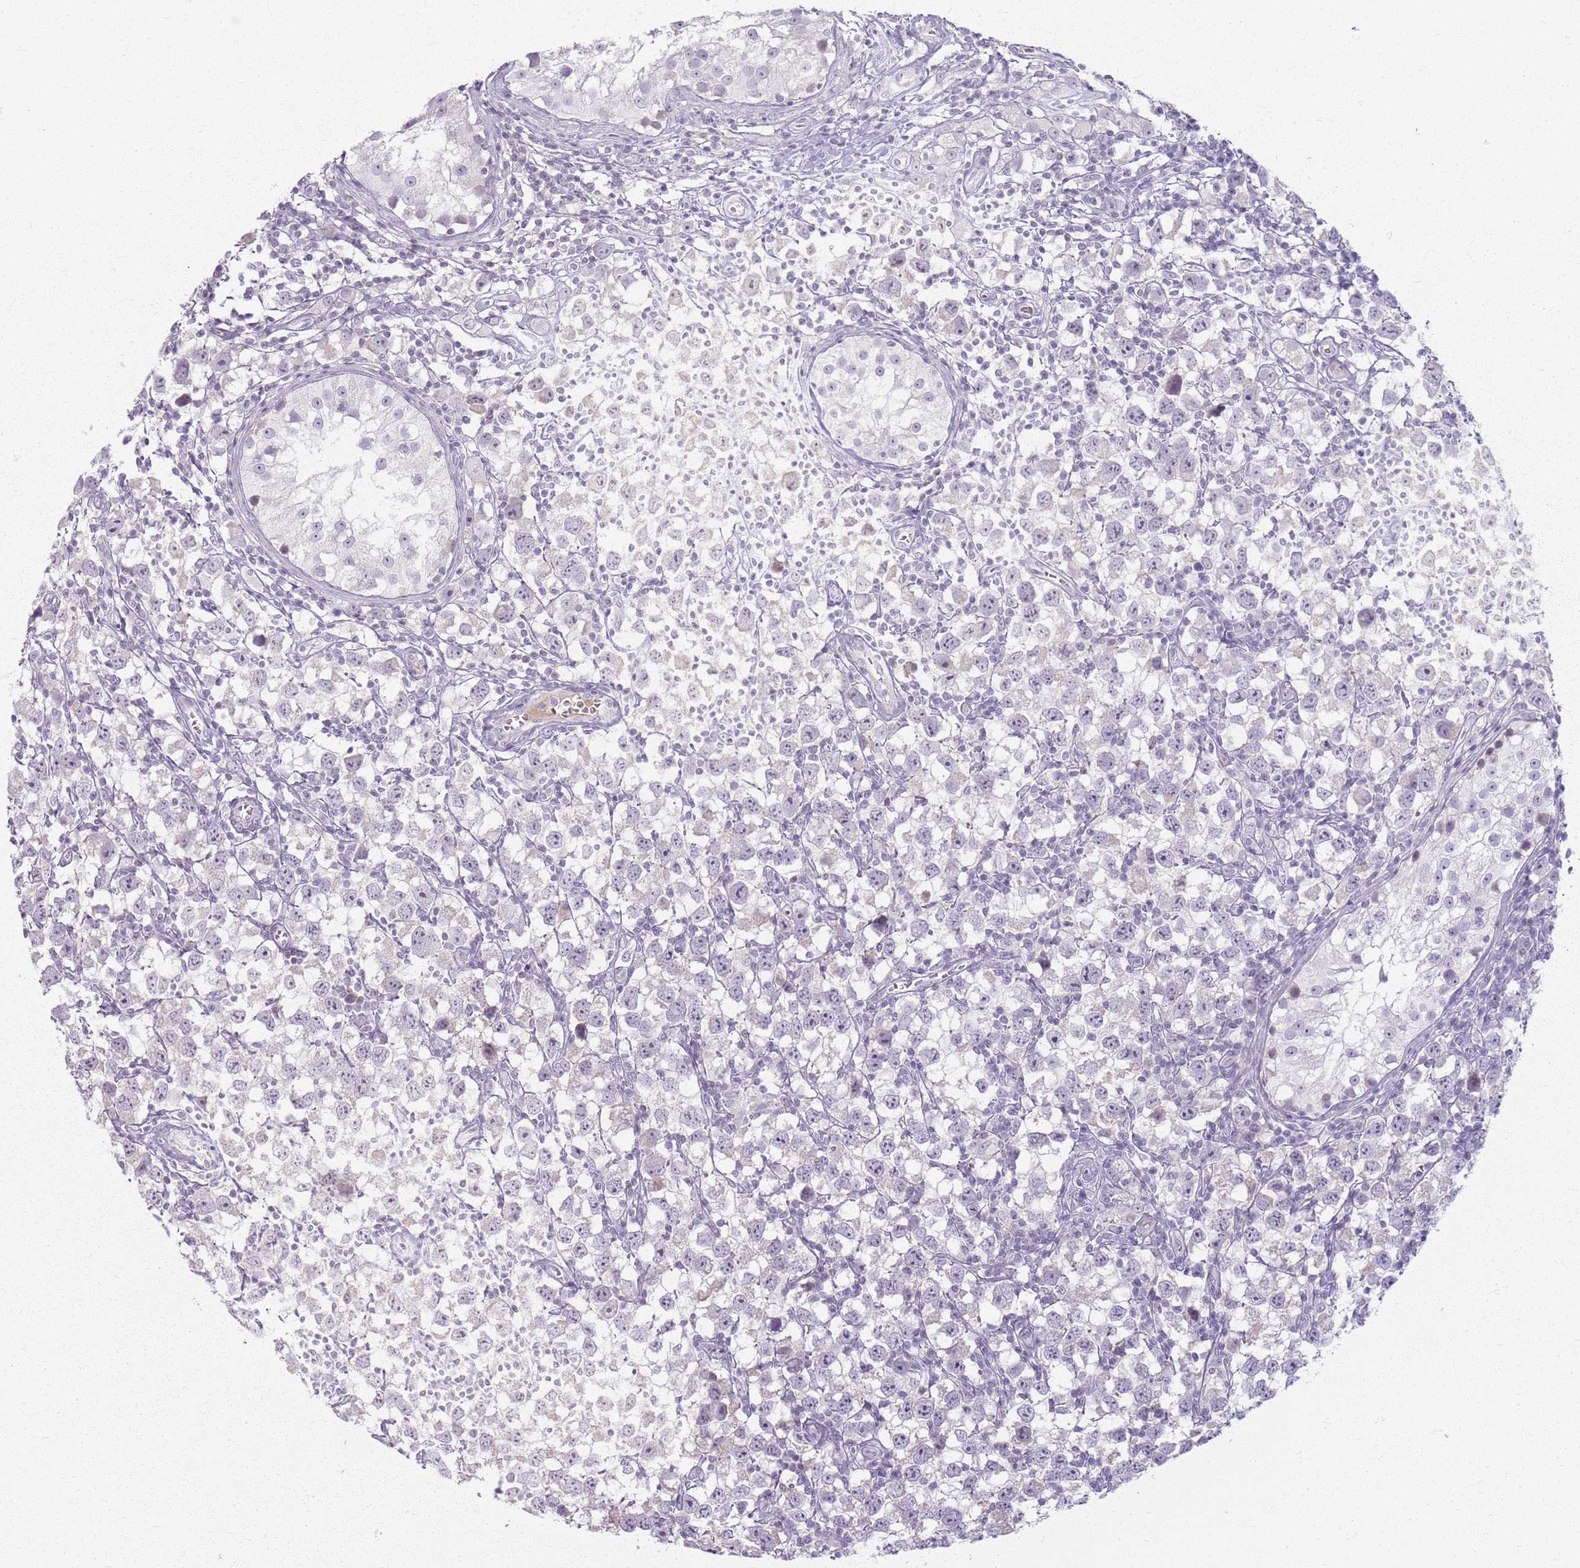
{"staining": {"intensity": "negative", "quantity": "none", "location": "none"}, "tissue": "testis cancer", "cell_type": "Tumor cells", "image_type": "cancer", "snomed": [{"axis": "morphology", "description": "Seminoma, NOS"}, {"axis": "morphology", "description": "Carcinoma, Embryonal, NOS"}, {"axis": "topography", "description": "Testis"}], "caption": "Tumor cells show no significant staining in testis cancer. (DAB immunohistochemistry (IHC) with hematoxylin counter stain).", "gene": "CRIPT", "patient": {"sex": "male", "age": 29}}